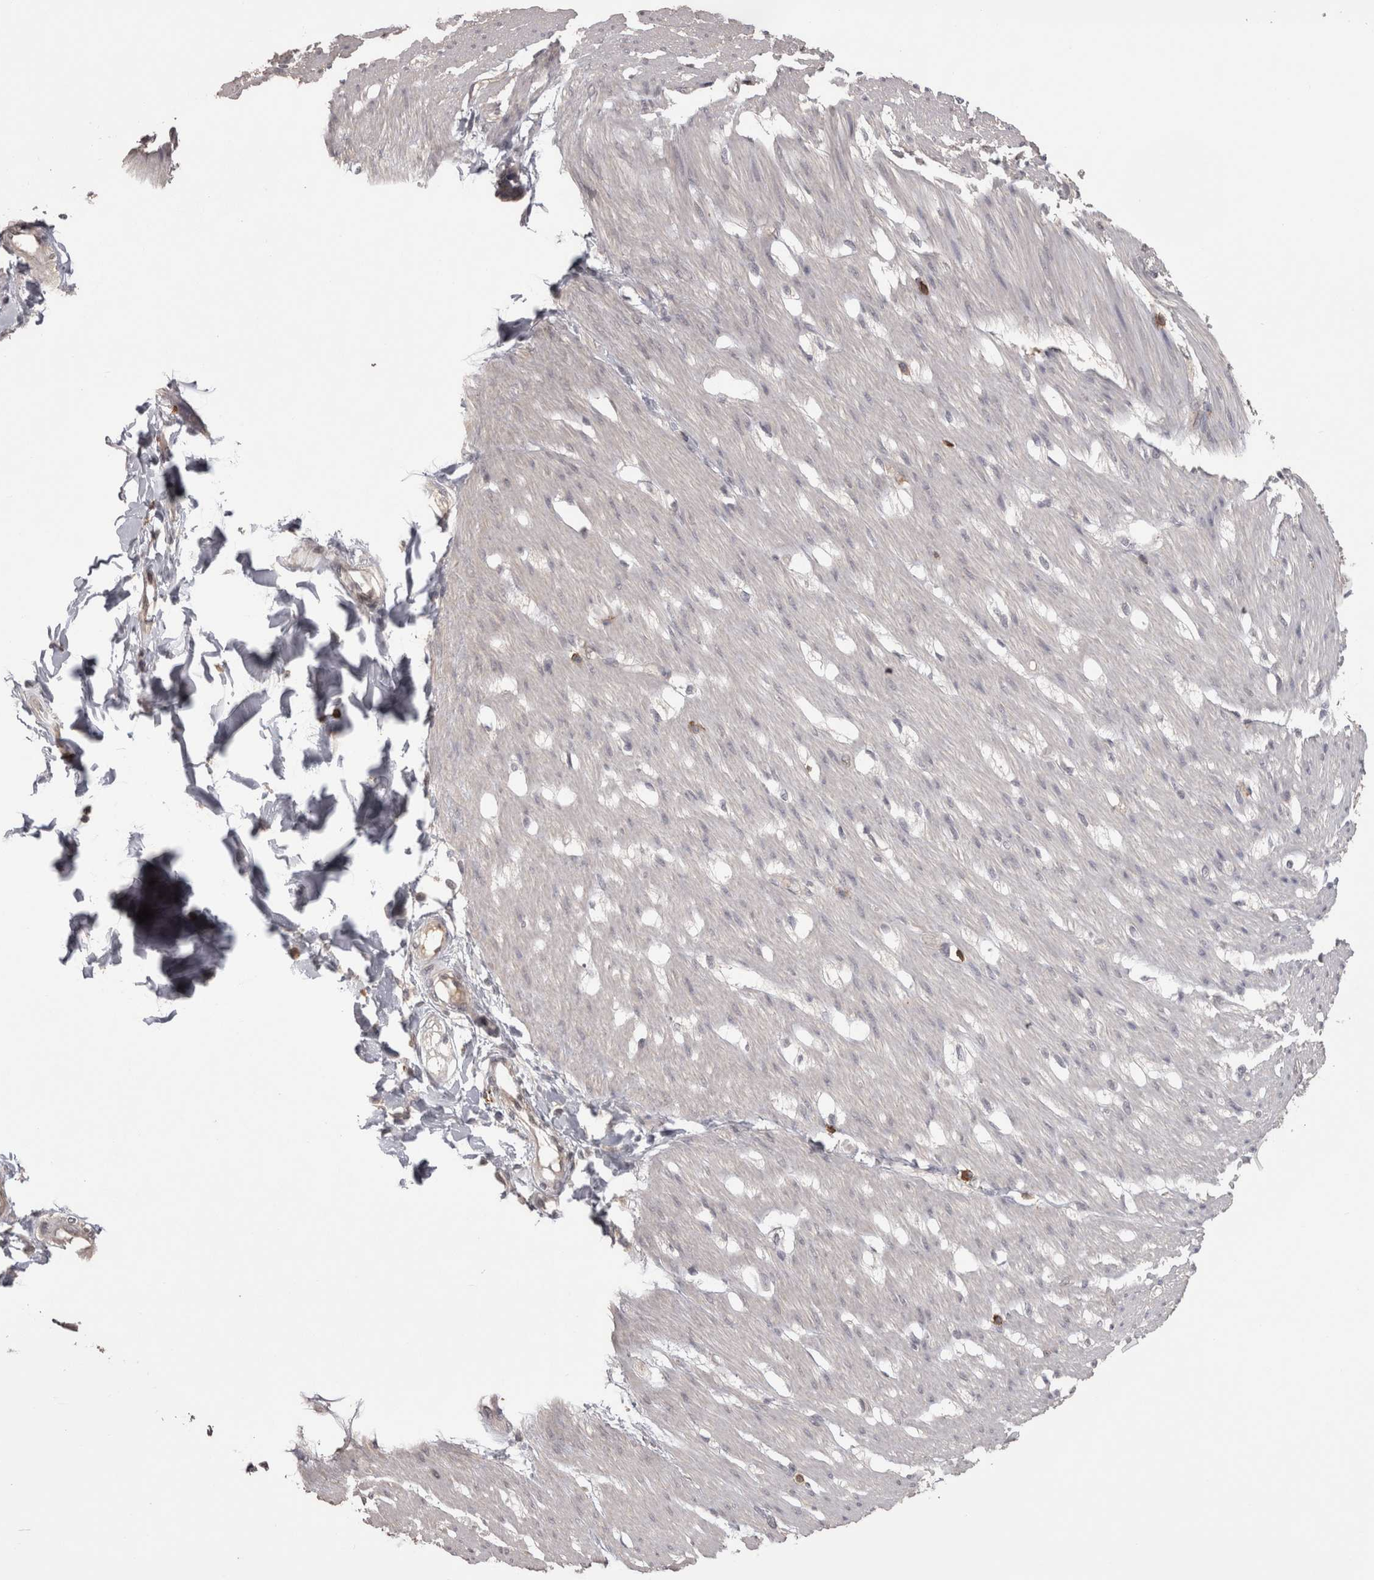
{"staining": {"intensity": "negative", "quantity": "none", "location": "none"}, "tissue": "smooth muscle", "cell_type": "Smooth muscle cells", "image_type": "normal", "snomed": [{"axis": "morphology", "description": "Normal tissue, NOS"}, {"axis": "morphology", "description": "Adenocarcinoma, NOS"}, {"axis": "topography", "description": "Smooth muscle"}, {"axis": "topography", "description": "Colon"}], "caption": "The image reveals no staining of smooth muscle cells in normal smooth muscle. (DAB IHC with hematoxylin counter stain).", "gene": "SKAP1", "patient": {"sex": "male", "age": 14}}